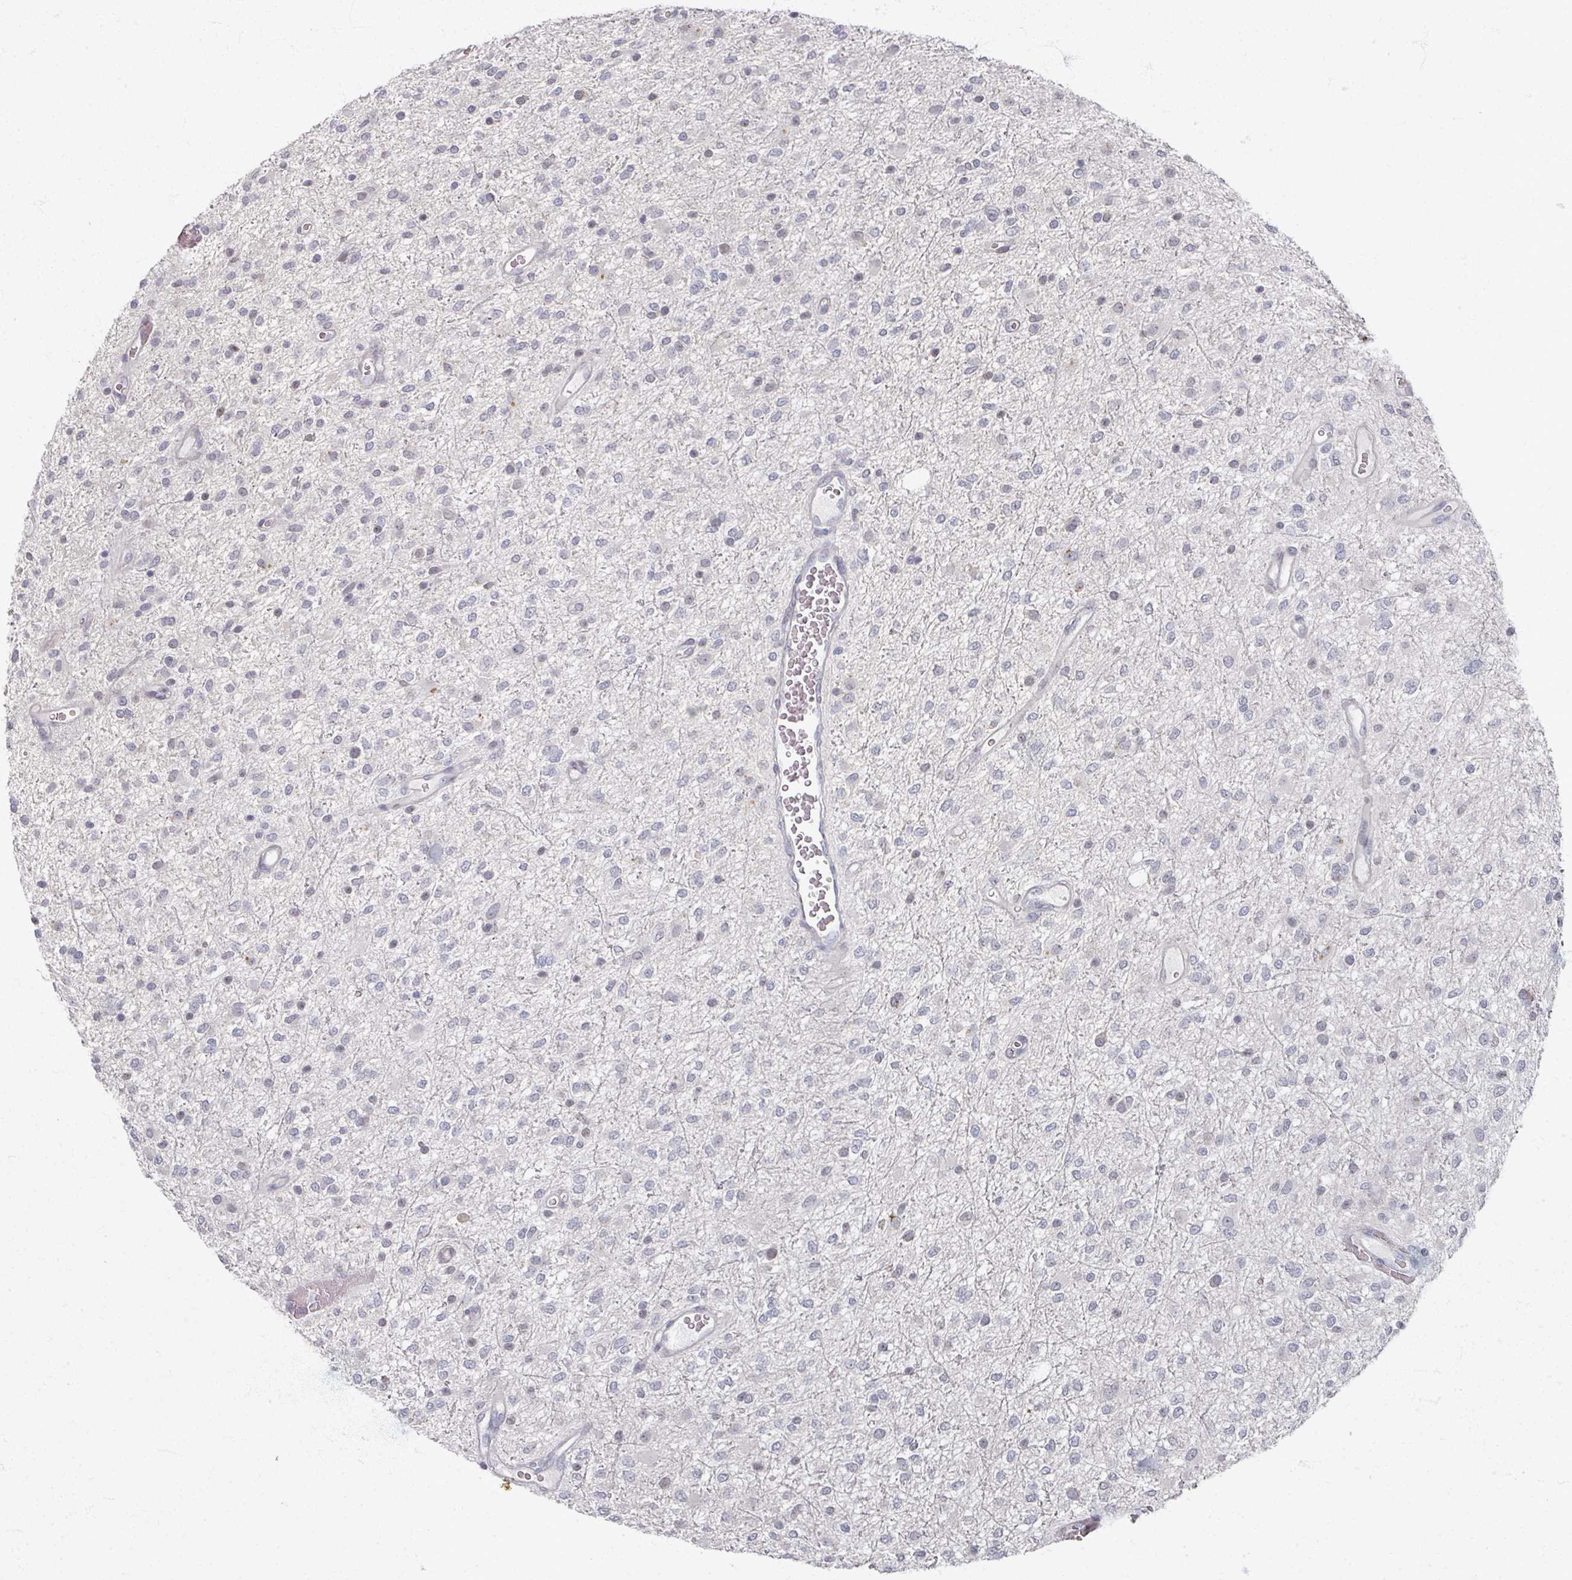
{"staining": {"intensity": "negative", "quantity": "none", "location": "none"}, "tissue": "glioma", "cell_type": "Tumor cells", "image_type": "cancer", "snomed": [{"axis": "morphology", "description": "Glioma, malignant, Low grade"}, {"axis": "topography", "description": "Cerebellum"}], "caption": "Protein analysis of glioma demonstrates no significant positivity in tumor cells.", "gene": "TTYH3", "patient": {"sex": "female", "age": 5}}